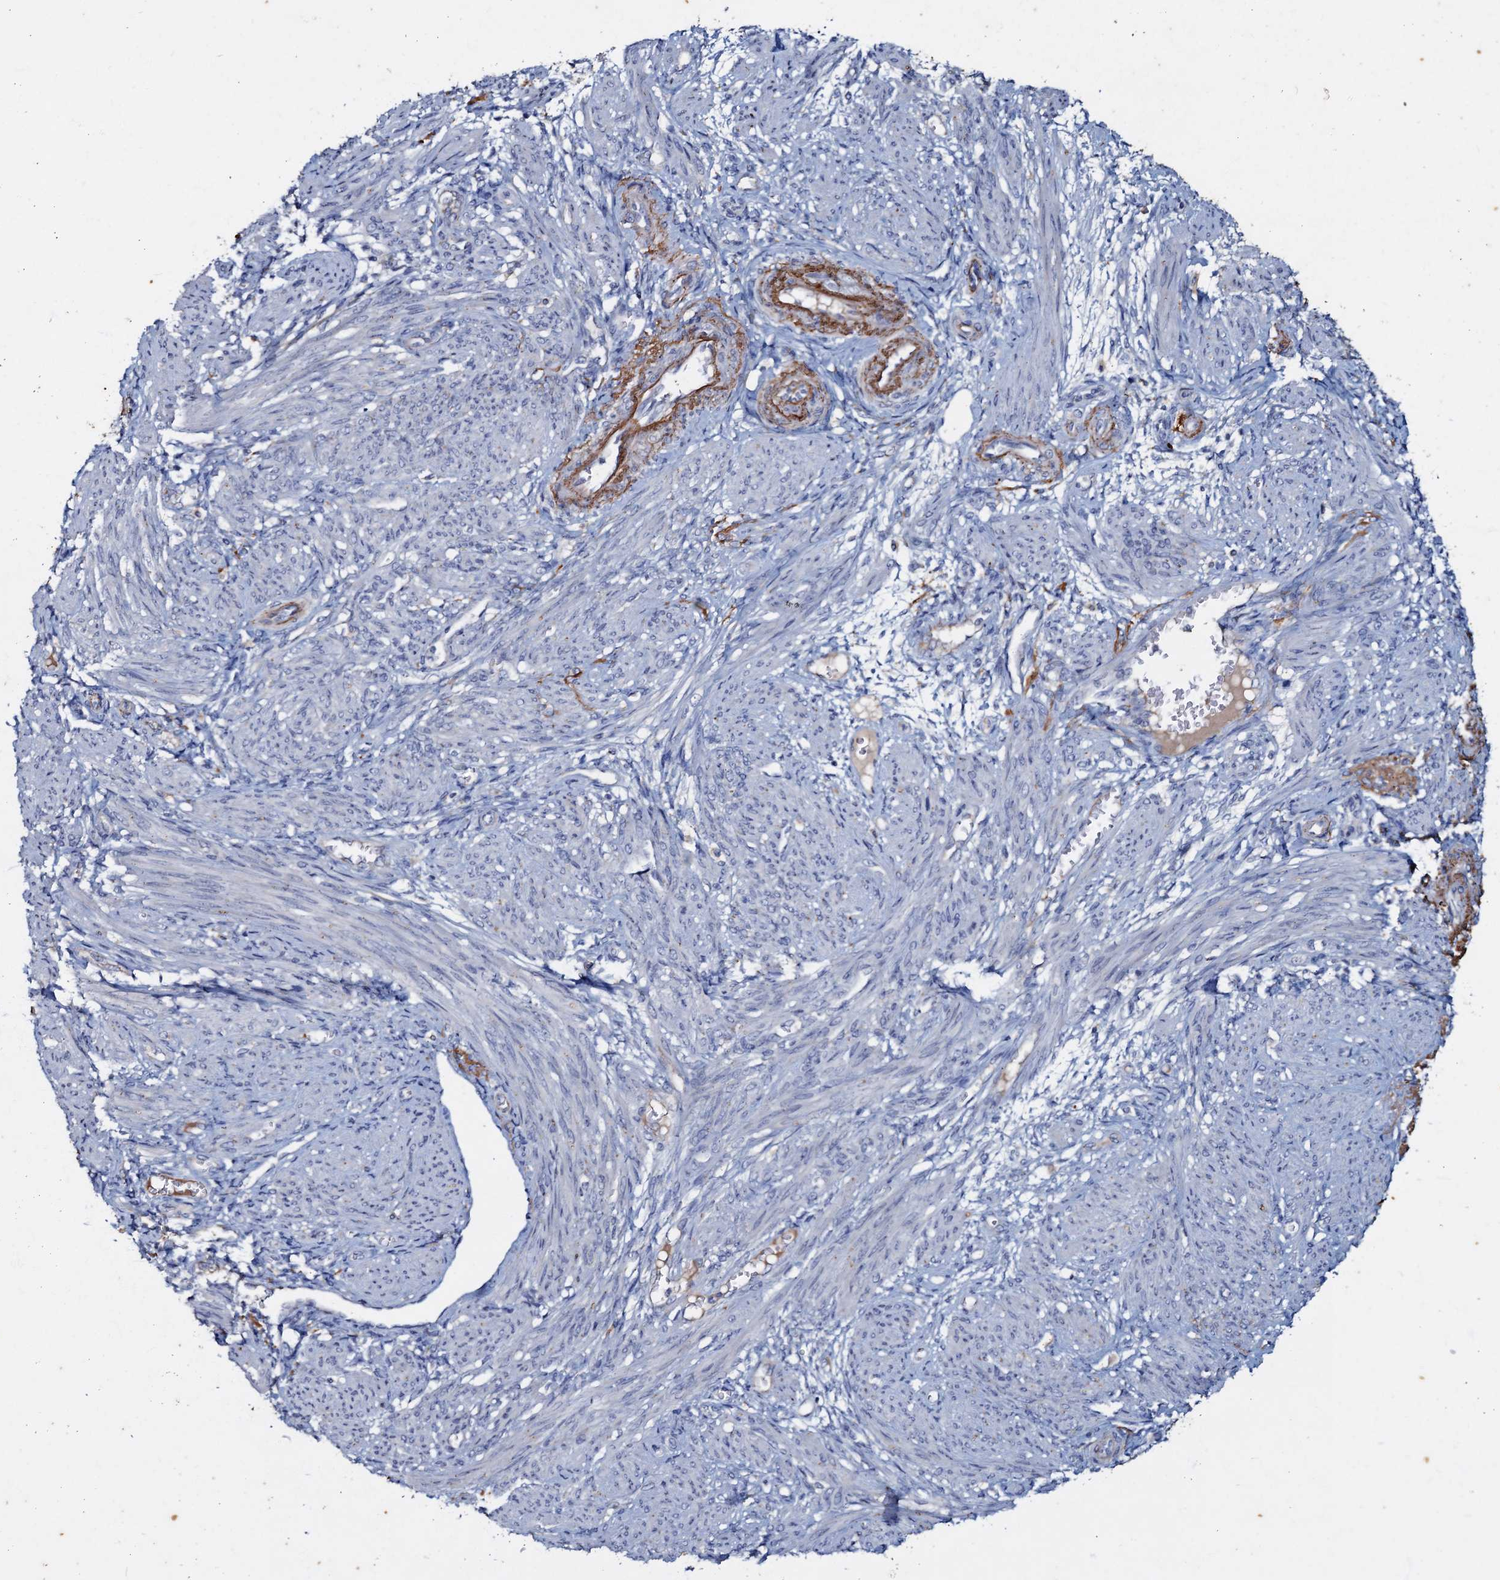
{"staining": {"intensity": "negative", "quantity": "none", "location": "none"}, "tissue": "smooth muscle", "cell_type": "Smooth muscle cells", "image_type": "normal", "snomed": [{"axis": "morphology", "description": "Normal tissue, NOS"}, {"axis": "topography", "description": "Smooth muscle"}], "caption": "A micrograph of smooth muscle stained for a protein displays no brown staining in smooth muscle cells. (Brightfield microscopy of DAB (3,3'-diaminobenzidine) immunohistochemistry at high magnification).", "gene": "MANSC4", "patient": {"sex": "female", "age": 39}}